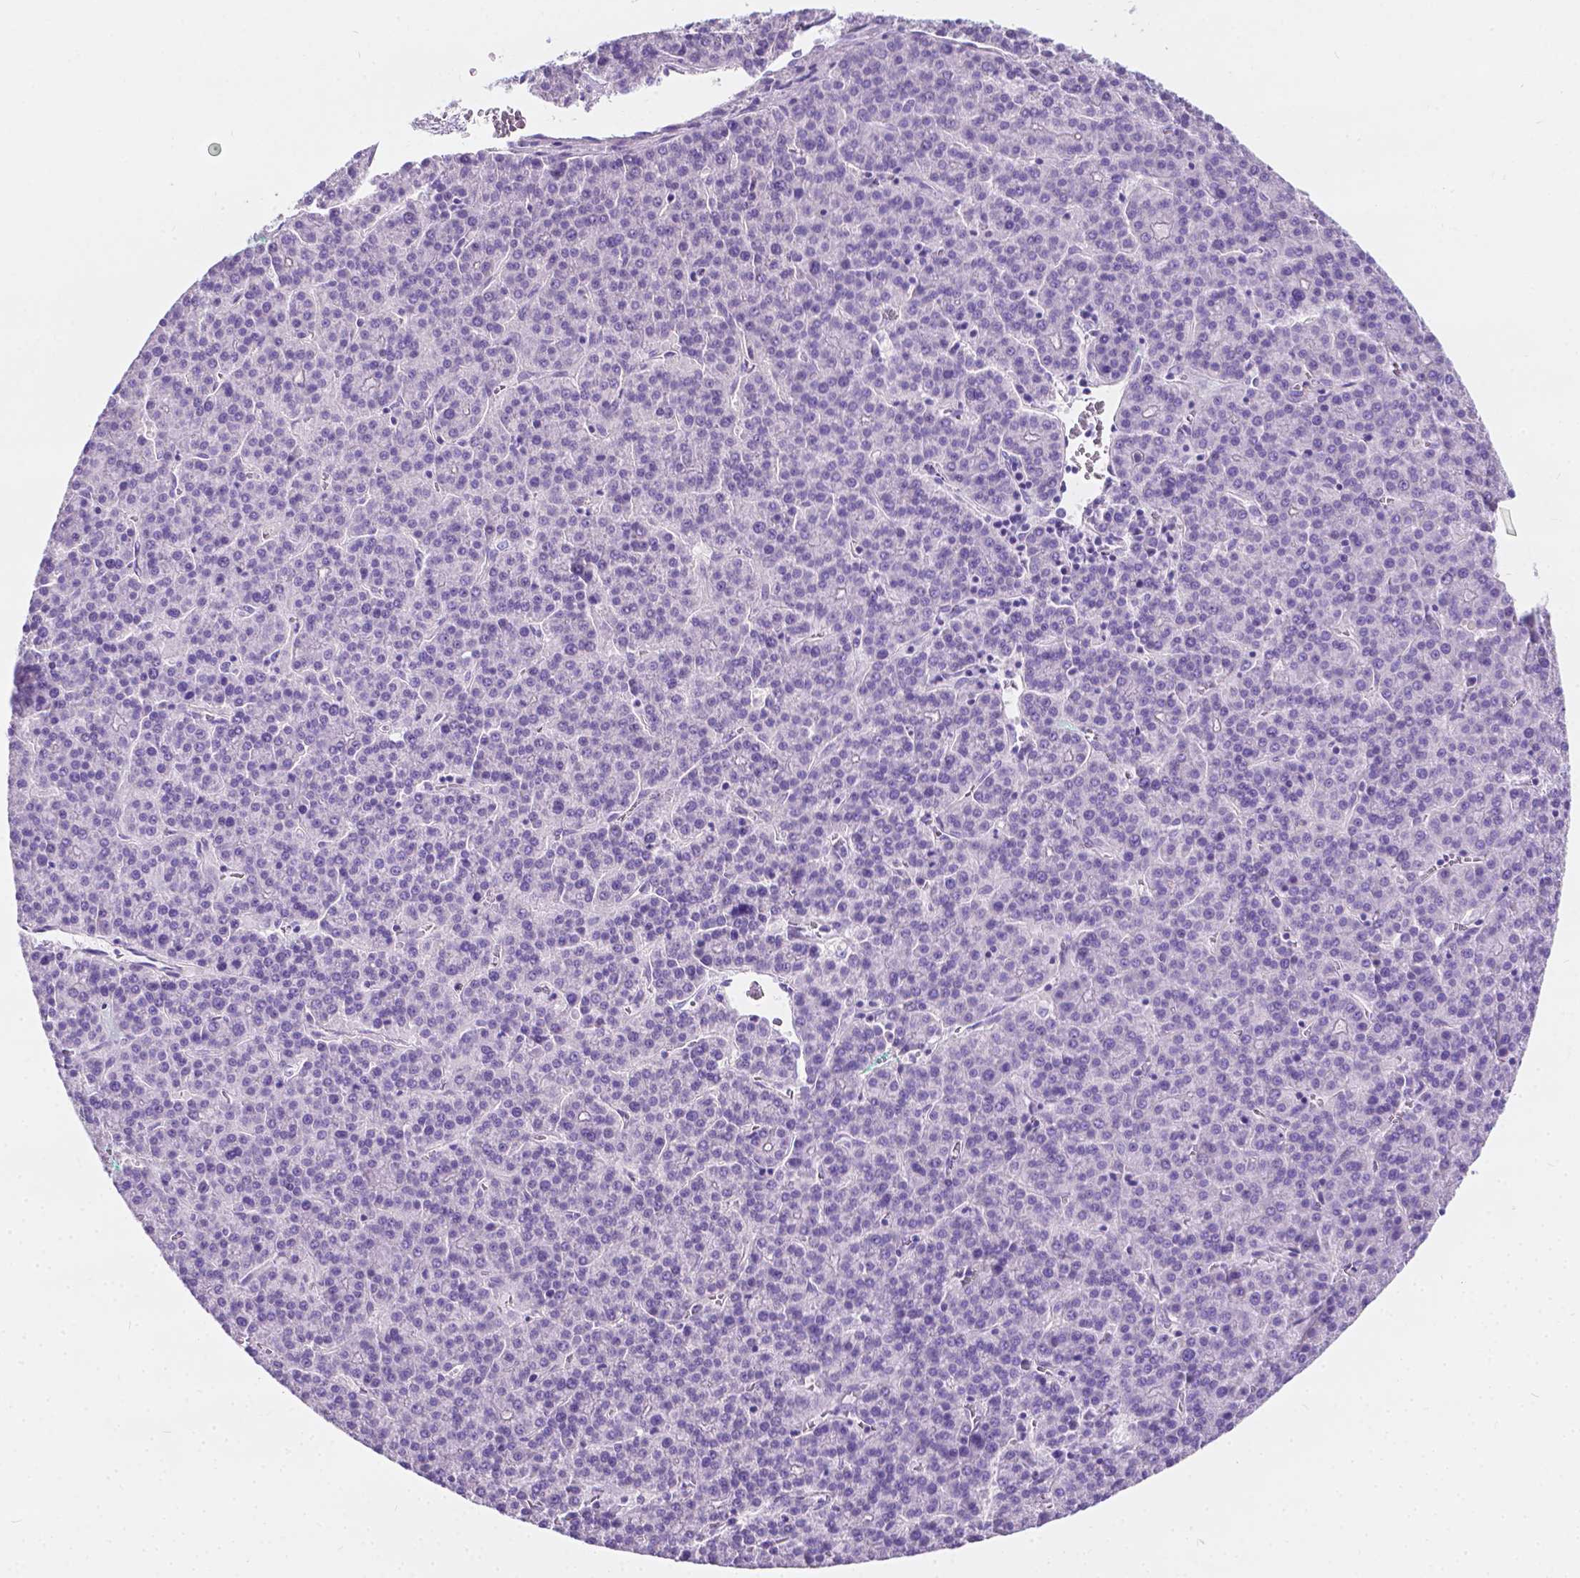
{"staining": {"intensity": "negative", "quantity": "none", "location": "none"}, "tissue": "liver cancer", "cell_type": "Tumor cells", "image_type": "cancer", "snomed": [{"axis": "morphology", "description": "Carcinoma, Hepatocellular, NOS"}, {"axis": "topography", "description": "Liver"}], "caption": "A histopathology image of liver cancer stained for a protein demonstrates no brown staining in tumor cells.", "gene": "GNAO1", "patient": {"sex": "female", "age": 58}}